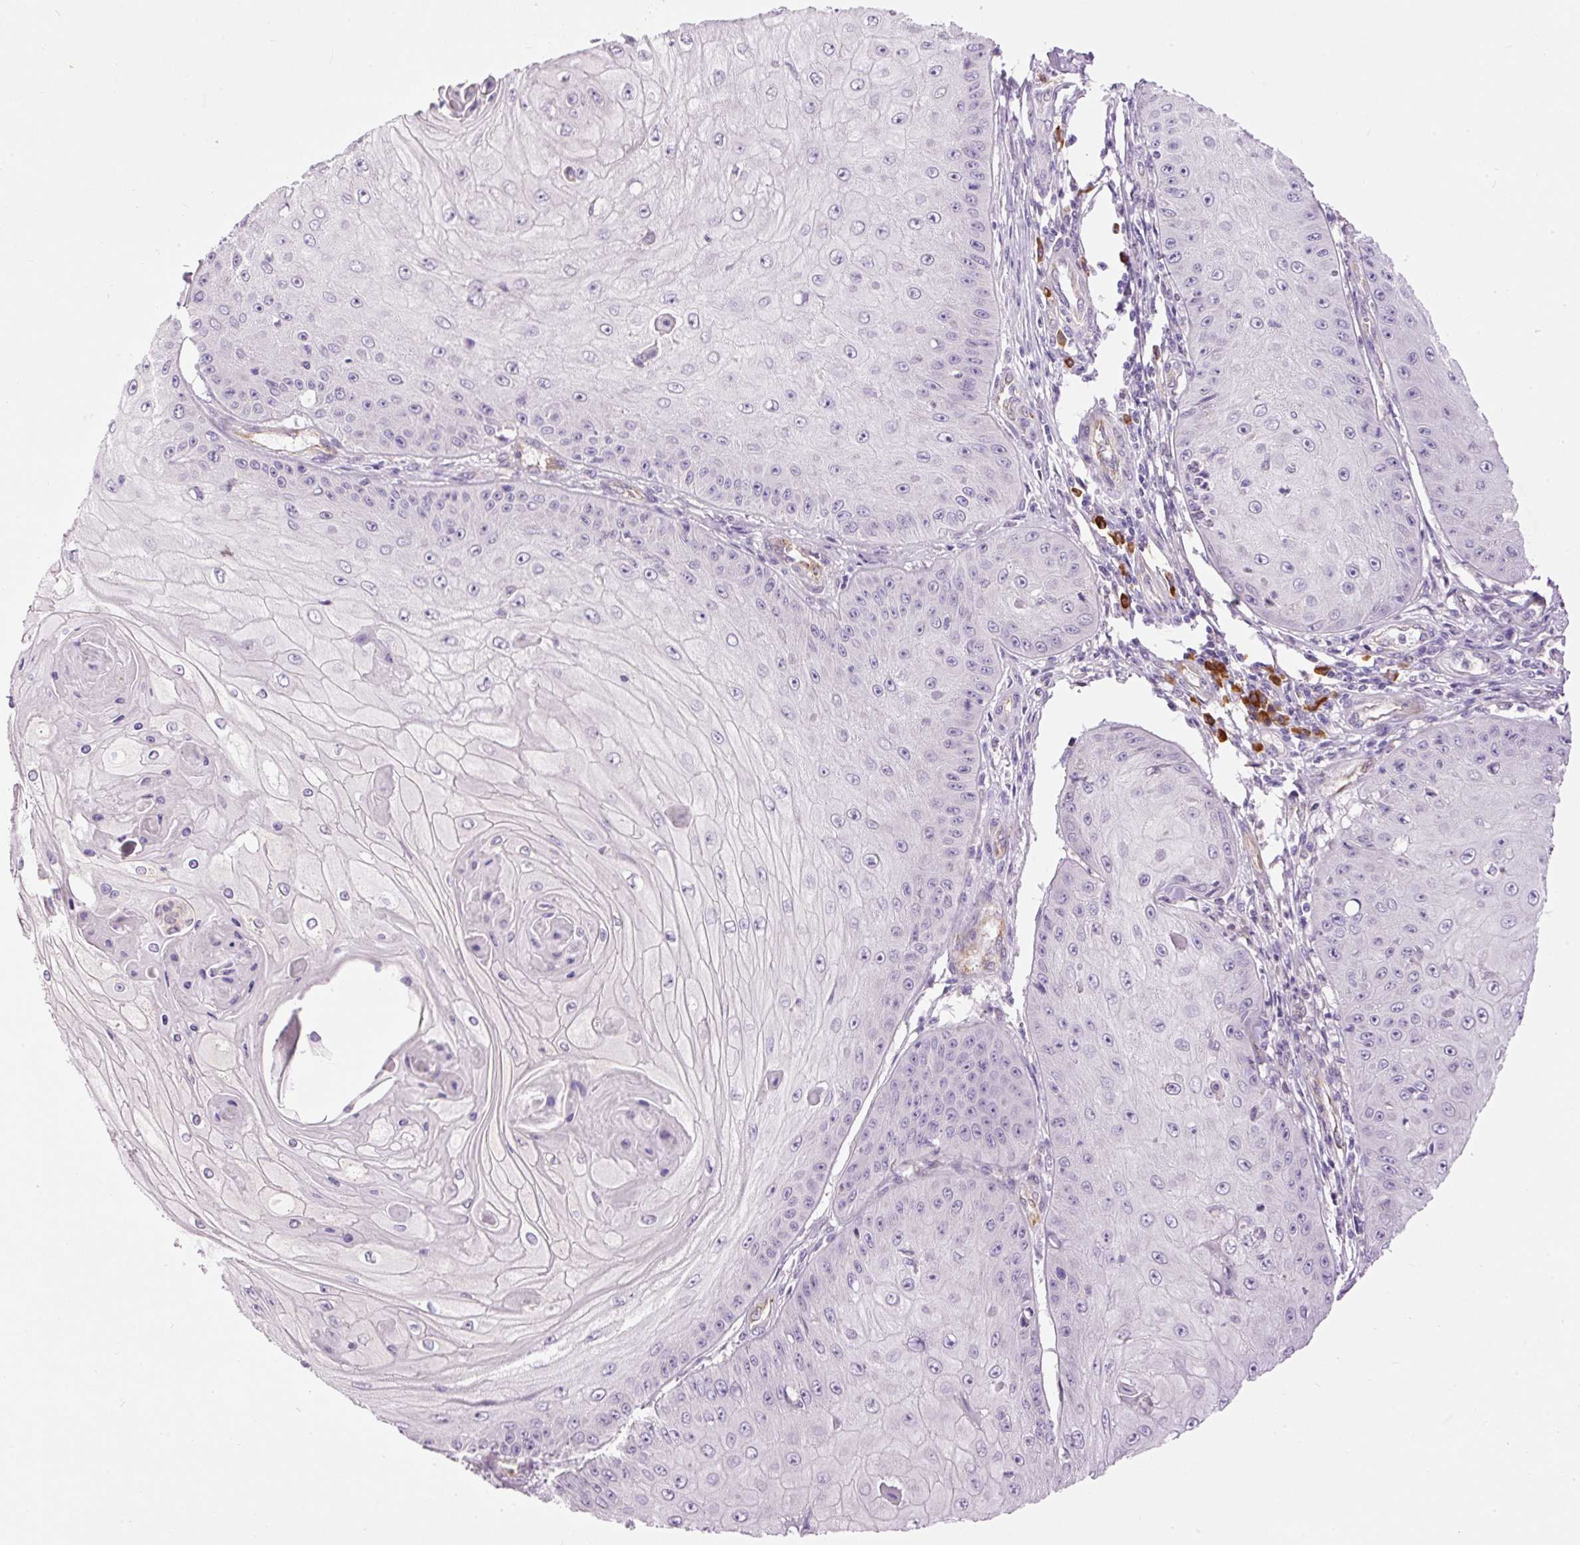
{"staining": {"intensity": "negative", "quantity": "none", "location": "none"}, "tissue": "skin cancer", "cell_type": "Tumor cells", "image_type": "cancer", "snomed": [{"axis": "morphology", "description": "Squamous cell carcinoma, NOS"}, {"axis": "topography", "description": "Skin"}], "caption": "High power microscopy micrograph of an immunohistochemistry (IHC) photomicrograph of squamous cell carcinoma (skin), revealing no significant positivity in tumor cells.", "gene": "PNPLA5", "patient": {"sex": "male", "age": 70}}